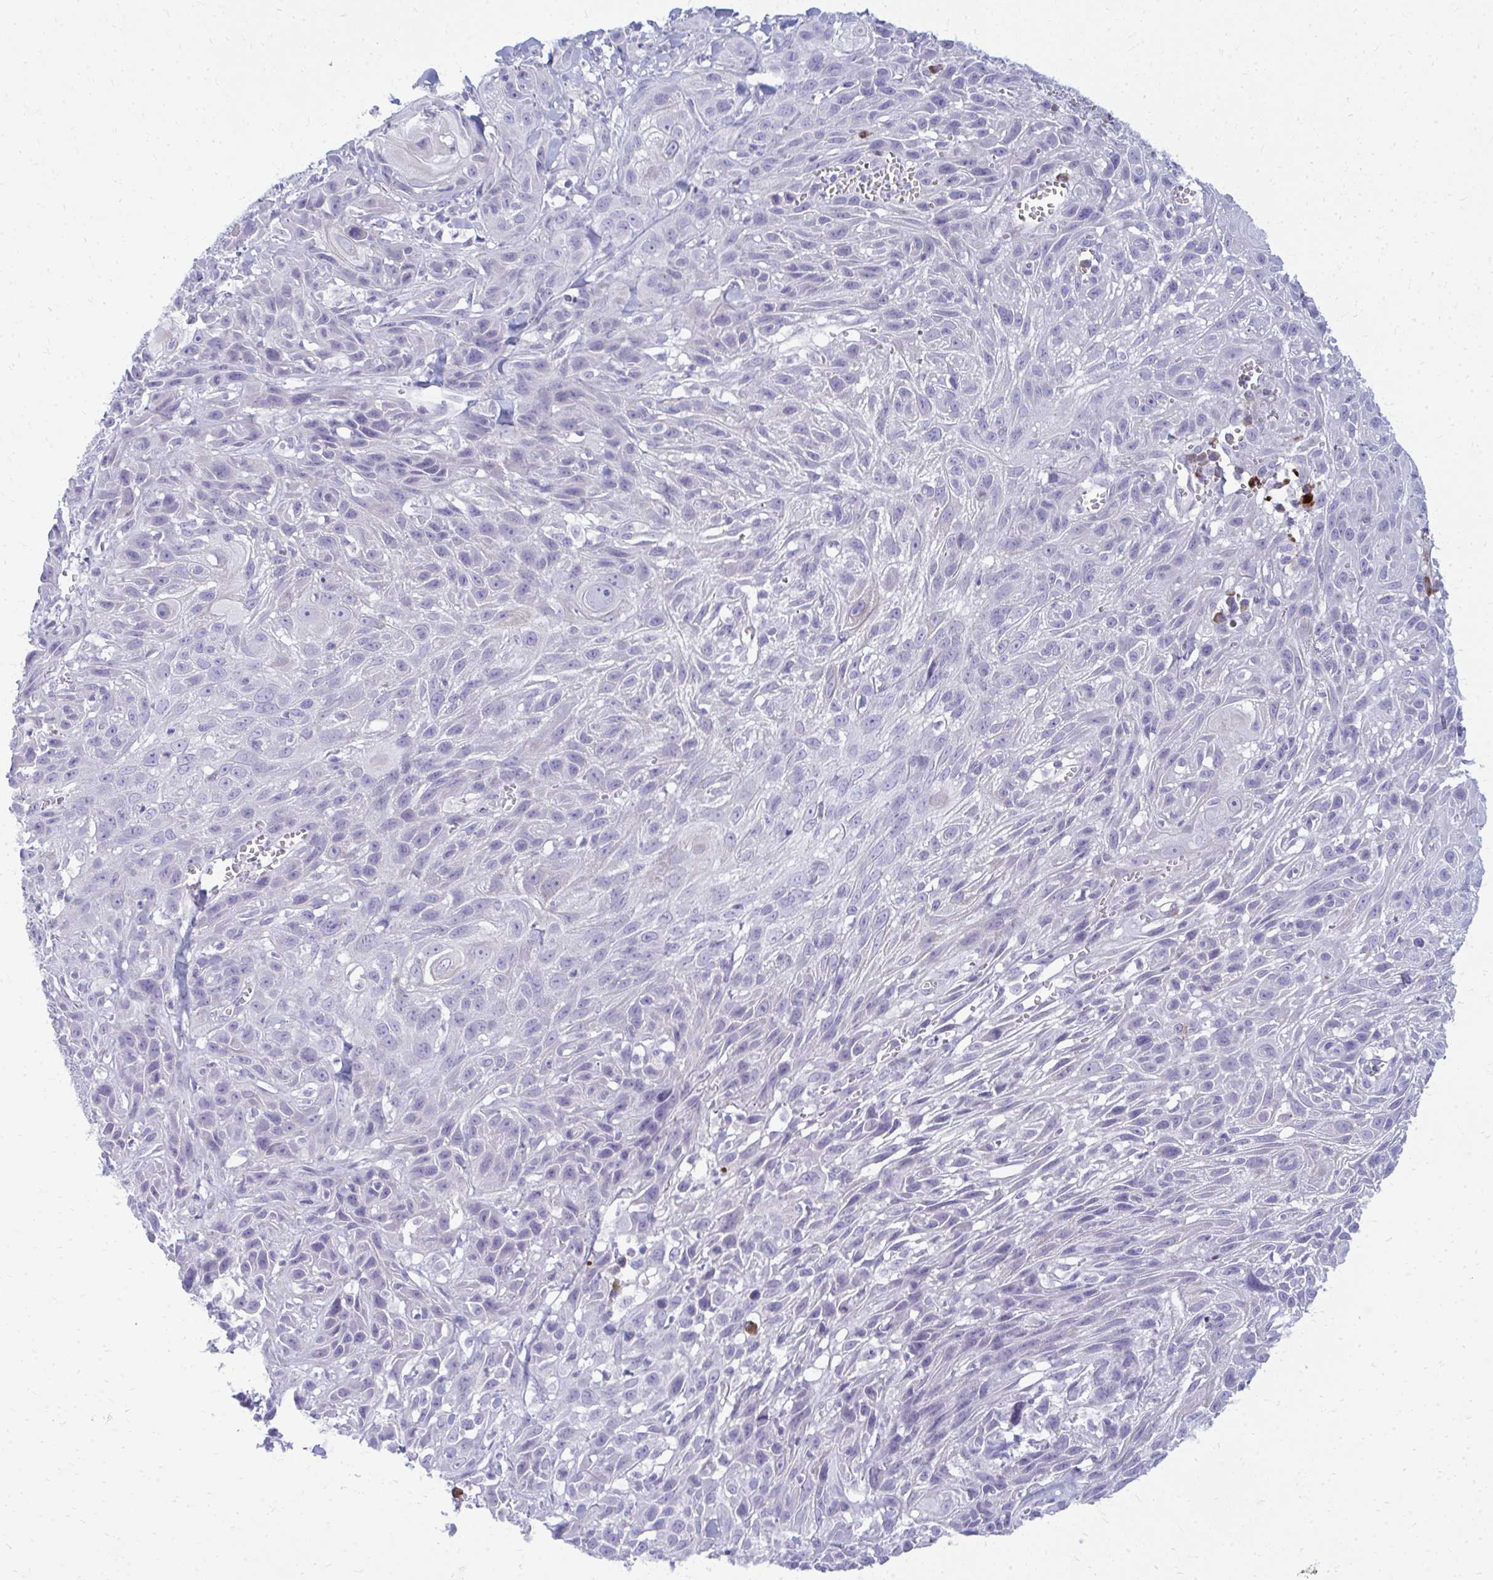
{"staining": {"intensity": "negative", "quantity": "none", "location": "none"}, "tissue": "skin cancer", "cell_type": "Tumor cells", "image_type": "cancer", "snomed": [{"axis": "morphology", "description": "Squamous cell carcinoma, NOS"}, {"axis": "topography", "description": "Skin"}, {"axis": "topography", "description": "Vulva"}], "caption": "Skin cancer (squamous cell carcinoma) was stained to show a protein in brown. There is no significant expression in tumor cells.", "gene": "TSPEAR", "patient": {"sex": "female", "age": 83}}